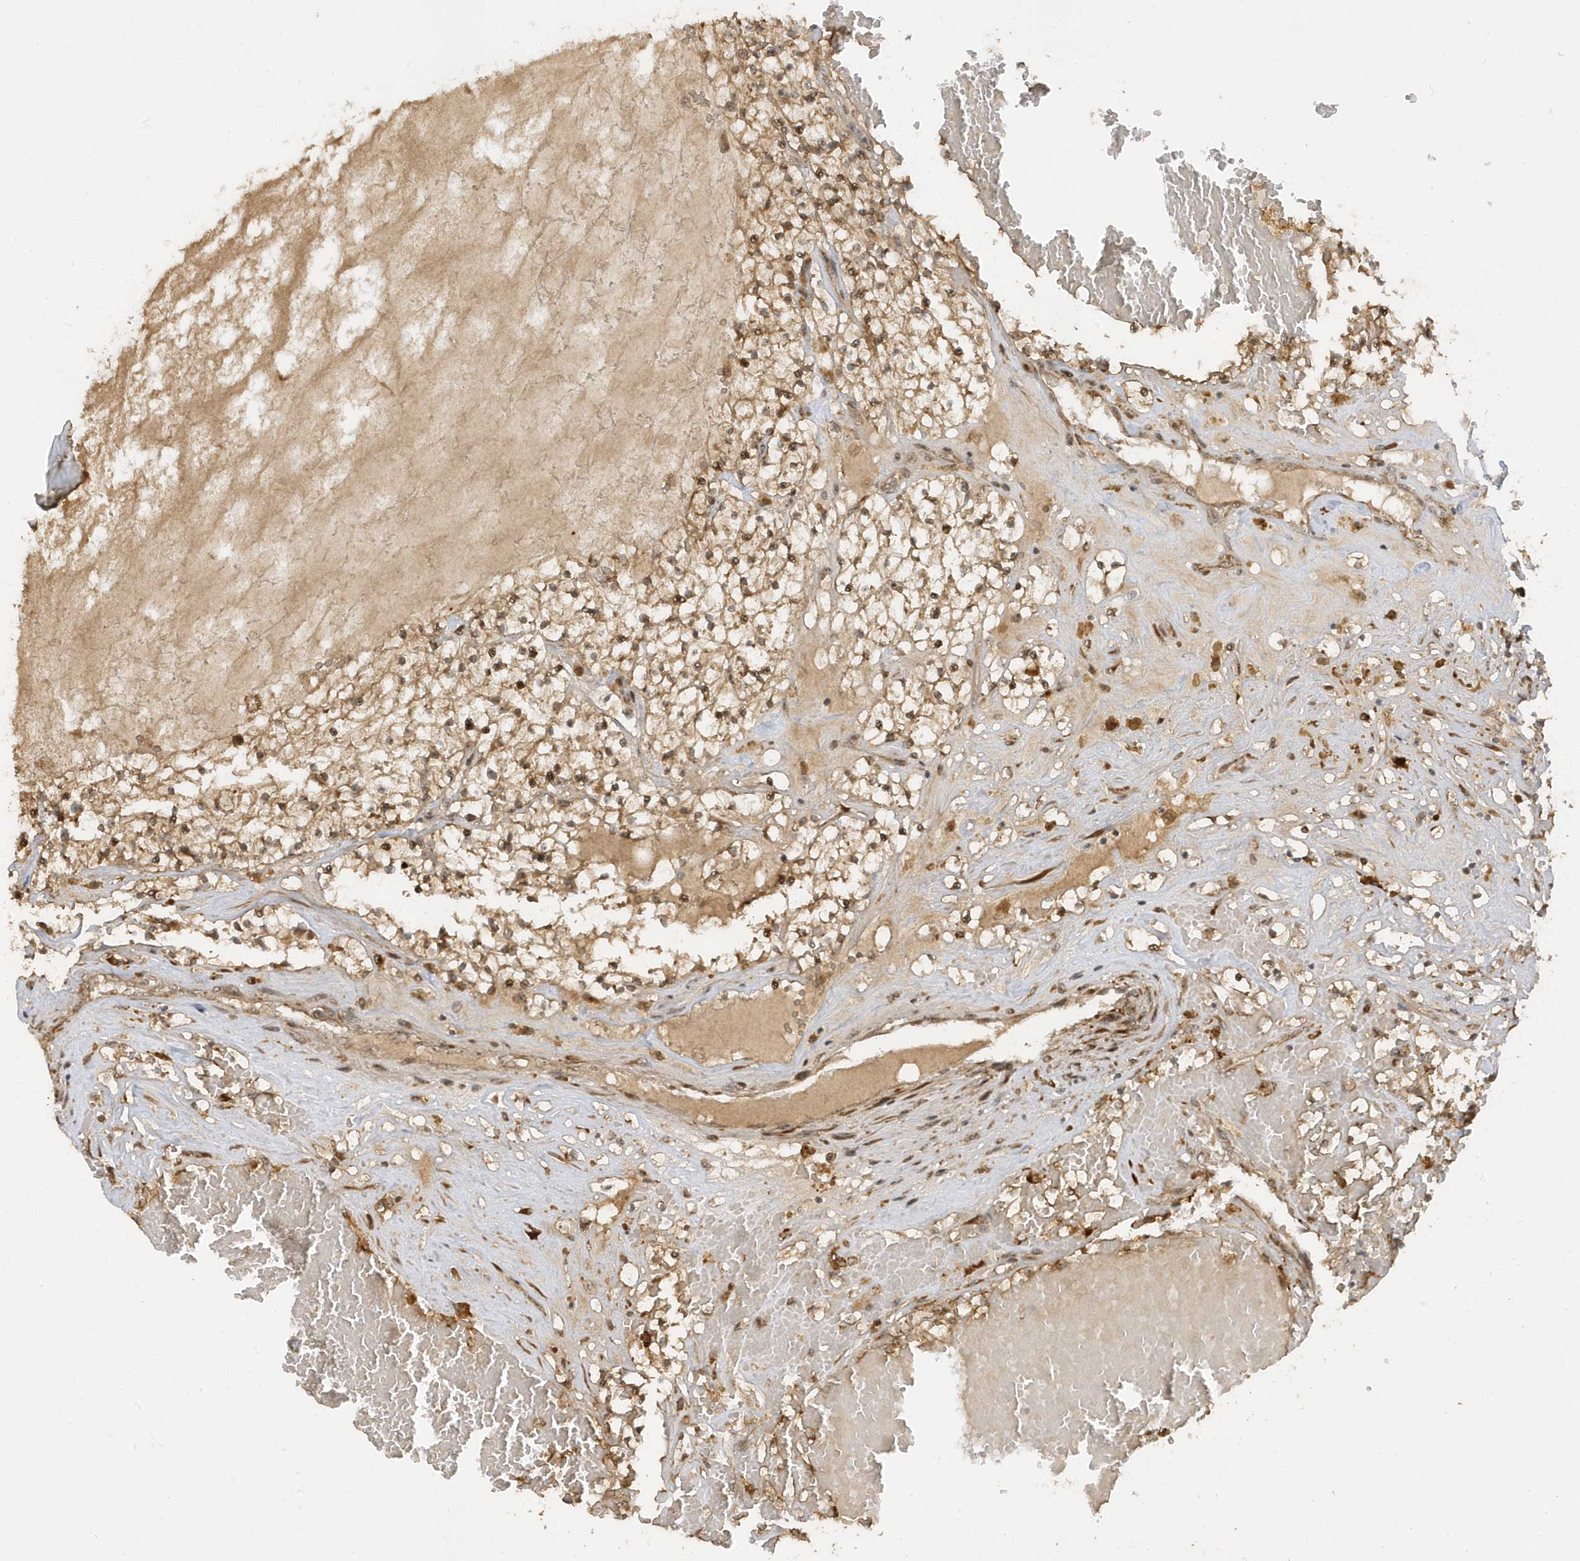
{"staining": {"intensity": "moderate", "quantity": ">75%", "location": "cytoplasmic/membranous,nuclear"}, "tissue": "renal cancer", "cell_type": "Tumor cells", "image_type": "cancer", "snomed": [{"axis": "morphology", "description": "Normal tissue, NOS"}, {"axis": "morphology", "description": "Adenocarcinoma, NOS"}, {"axis": "topography", "description": "Kidney"}], "caption": "Moderate cytoplasmic/membranous and nuclear positivity is present in about >75% of tumor cells in renal cancer. The staining was performed using DAB, with brown indicating positive protein expression. Nuclei are stained blue with hematoxylin.", "gene": "ECM2", "patient": {"sex": "male", "age": 68}}